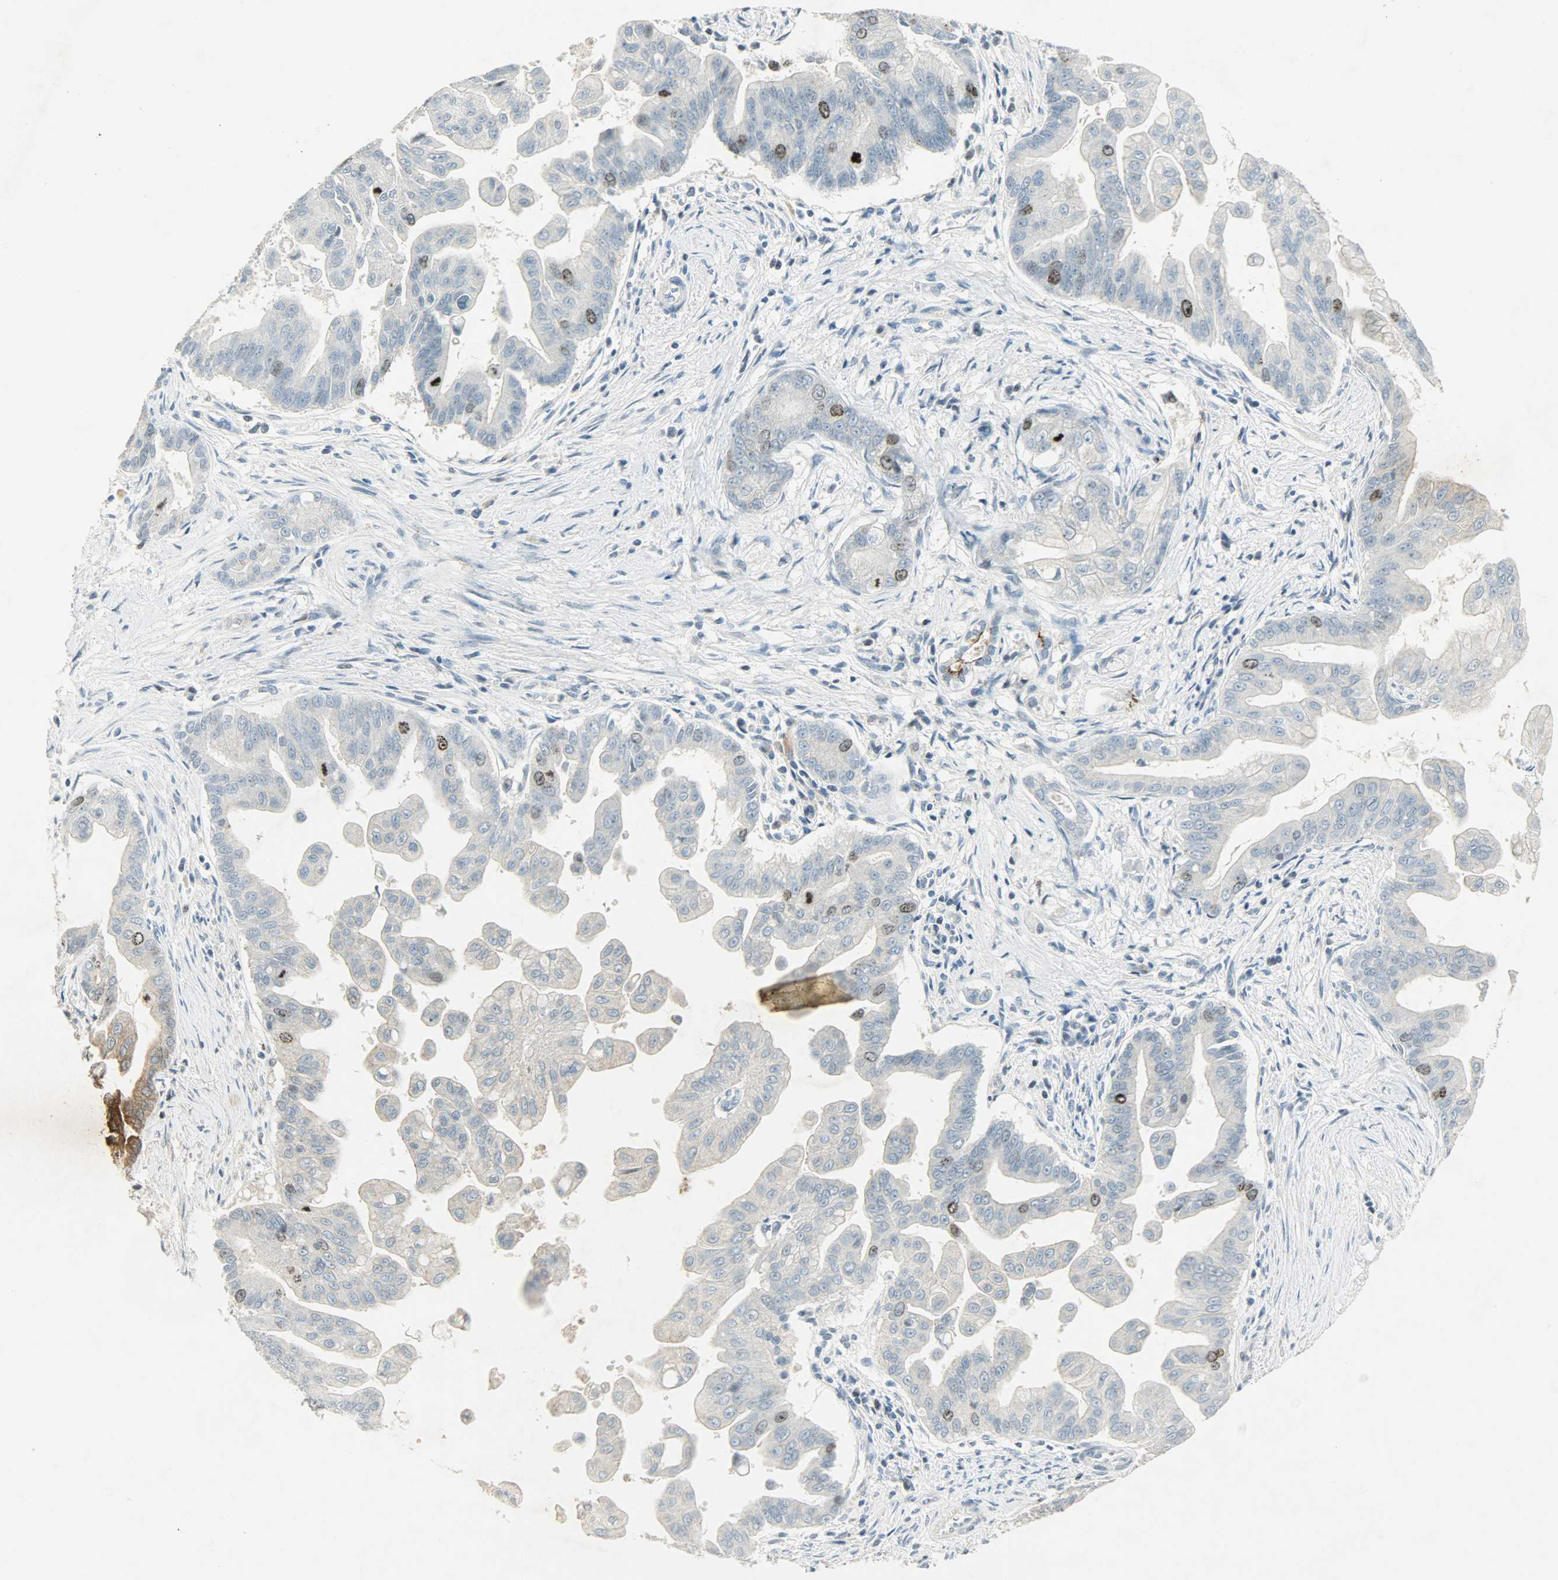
{"staining": {"intensity": "moderate", "quantity": "<25%", "location": "nuclear"}, "tissue": "pancreatic cancer", "cell_type": "Tumor cells", "image_type": "cancer", "snomed": [{"axis": "morphology", "description": "Adenocarcinoma, NOS"}, {"axis": "topography", "description": "Pancreas"}], "caption": "Immunohistochemical staining of human adenocarcinoma (pancreatic) displays moderate nuclear protein expression in approximately <25% of tumor cells.", "gene": "AURKB", "patient": {"sex": "female", "age": 75}}